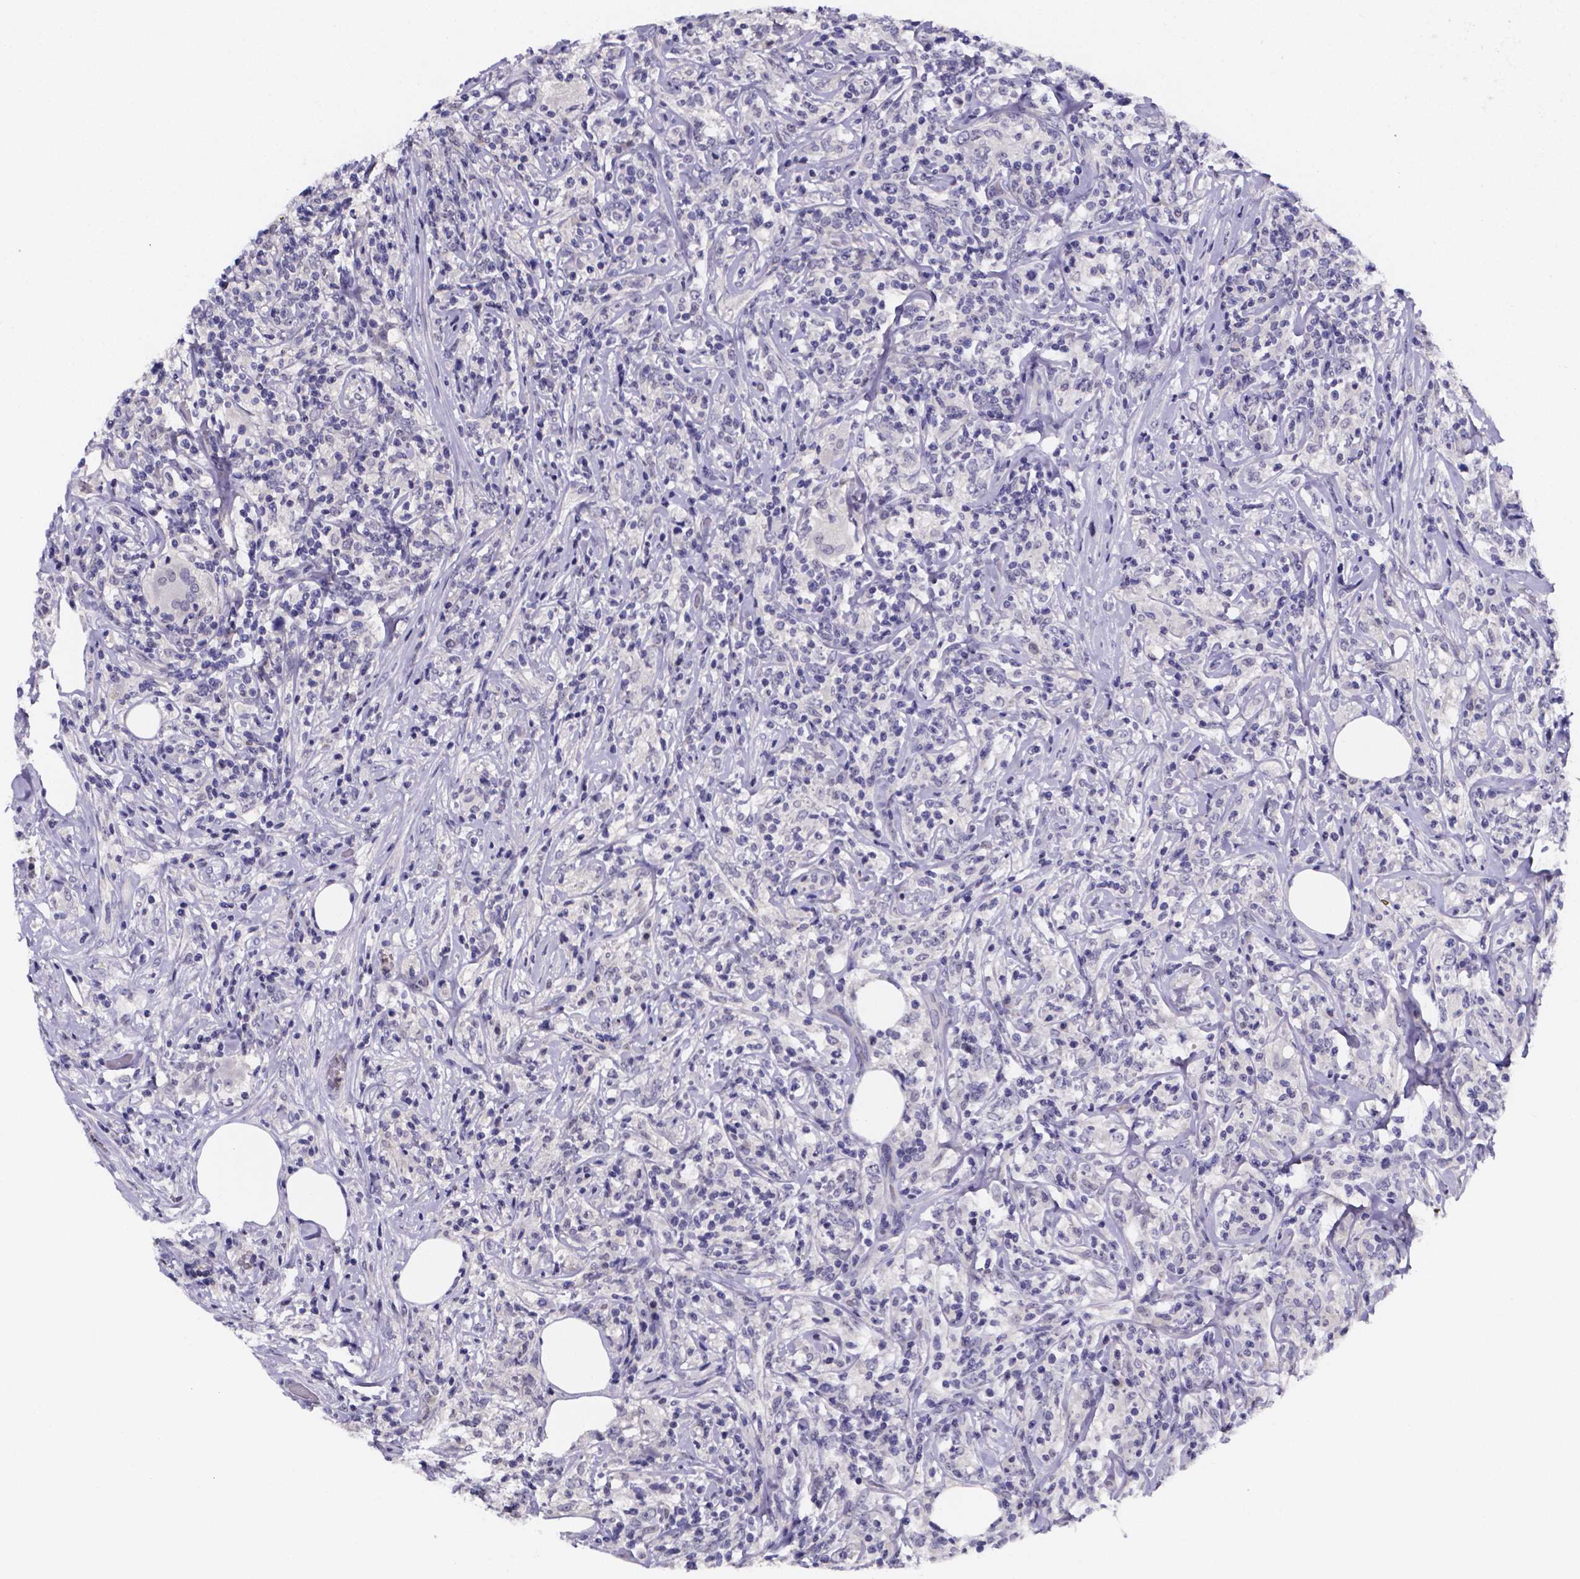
{"staining": {"intensity": "negative", "quantity": "none", "location": "none"}, "tissue": "lymphoma", "cell_type": "Tumor cells", "image_type": "cancer", "snomed": [{"axis": "morphology", "description": "Malignant lymphoma, non-Hodgkin's type, High grade"}, {"axis": "topography", "description": "Lymph node"}], "caption": "The IHC image has no significant positivity in tumor cells of malignant lymphoma, non-Hodgkin's type (high-grade) tissue.", "gene": "IZUMO1", "patient": {"sex": "female", "age": 84}}